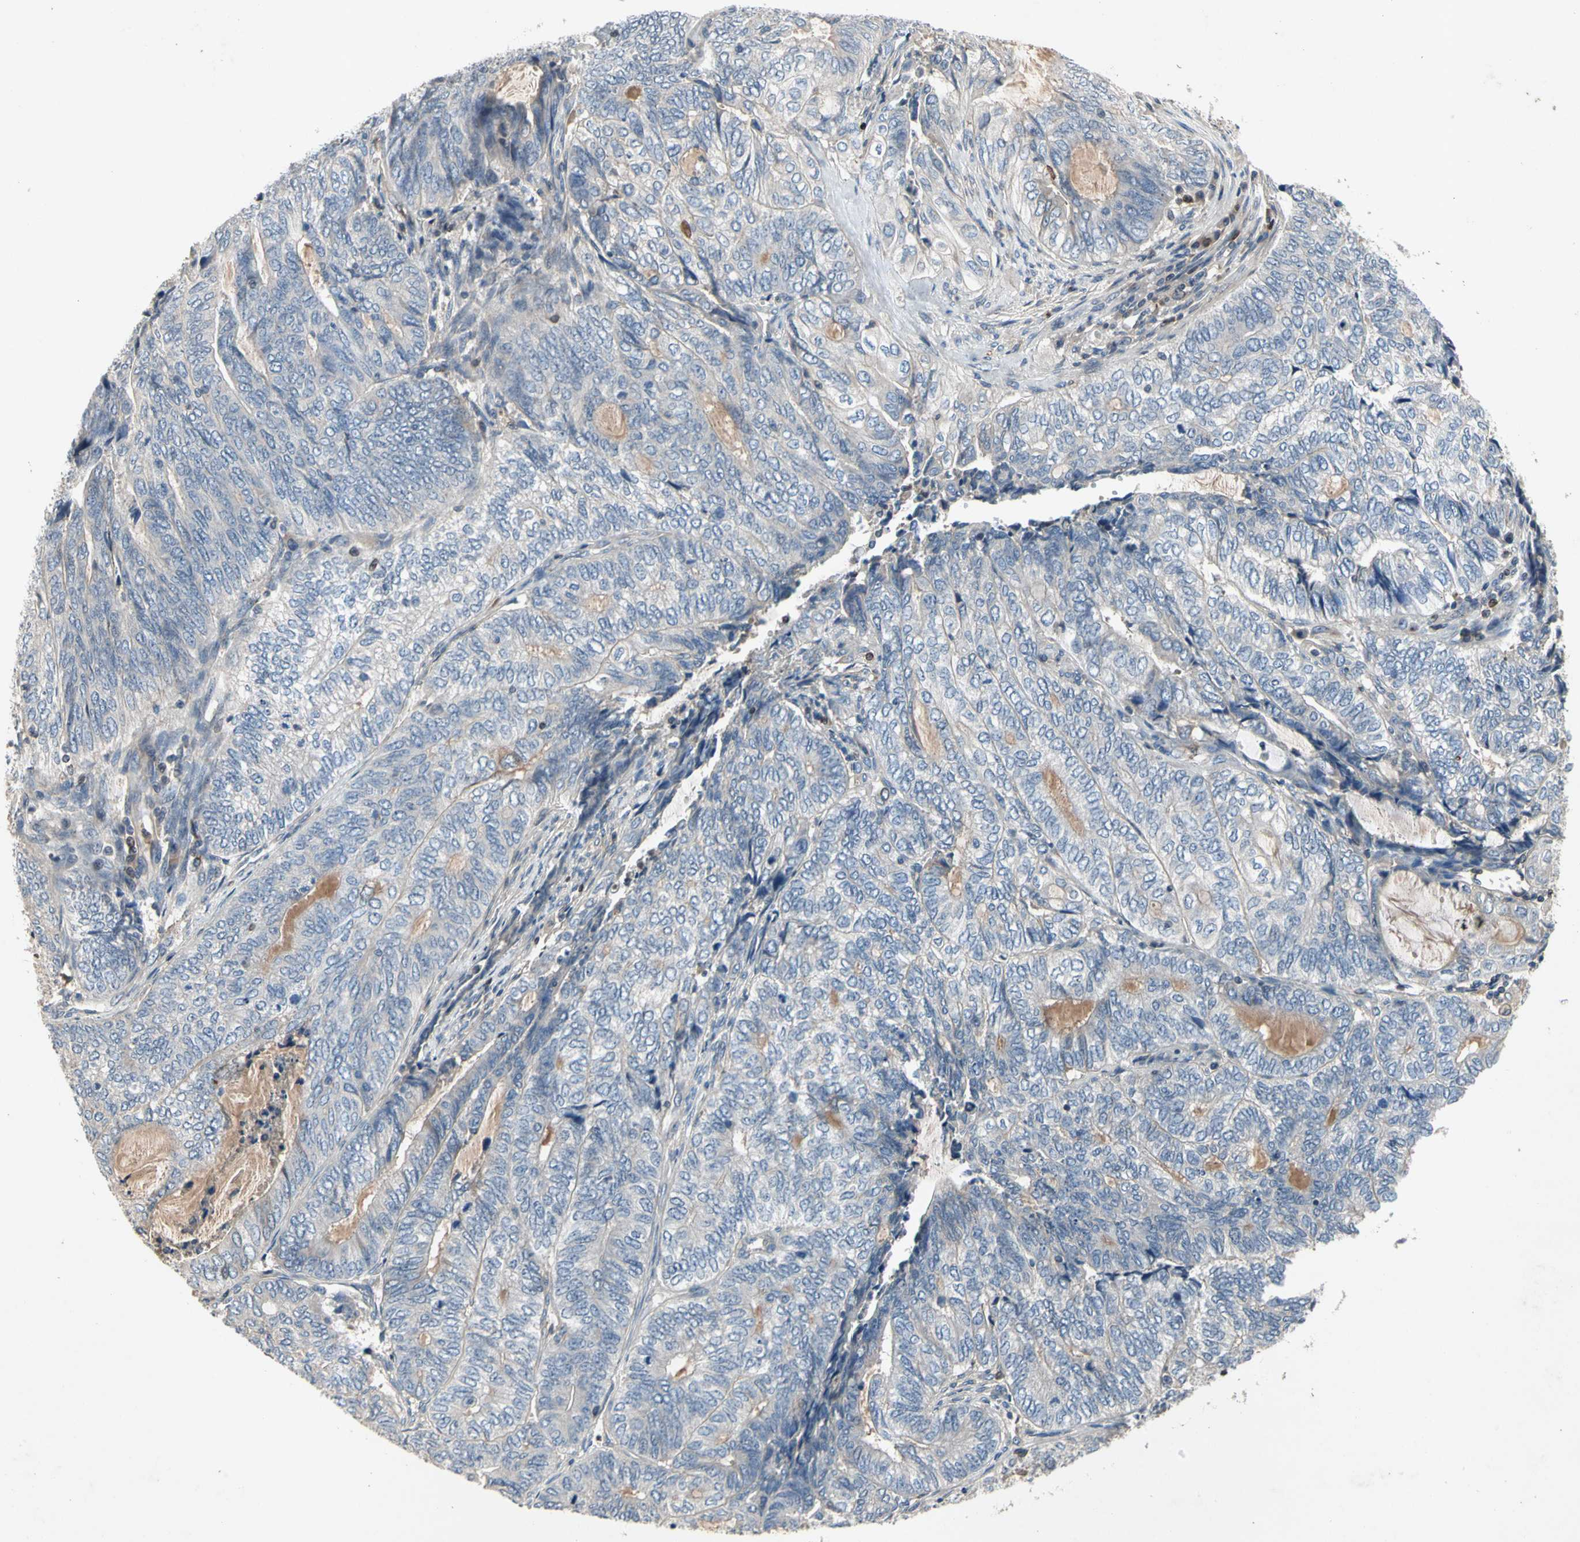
{"staining": {"intensity": "negative", "quantity": "none", "location": "none"}, "tissue": "endometrial cancer", "cell_type": "Tumor cells", "image_type": "cancer", "snomed": [{"axis": "morphology", "description": "Adenocarcinoma, NOS"}, {"axis": "topography", "description": "Uterus"}, {"axis": "topography", "description": "Endometrium"}], "caption": "Immunohistochemistry (IHC) of endometrial cancer shows no positivity in tumor cells.", "gene": "CRTAC1", "patient": {"sex": "female", "age": 70}}